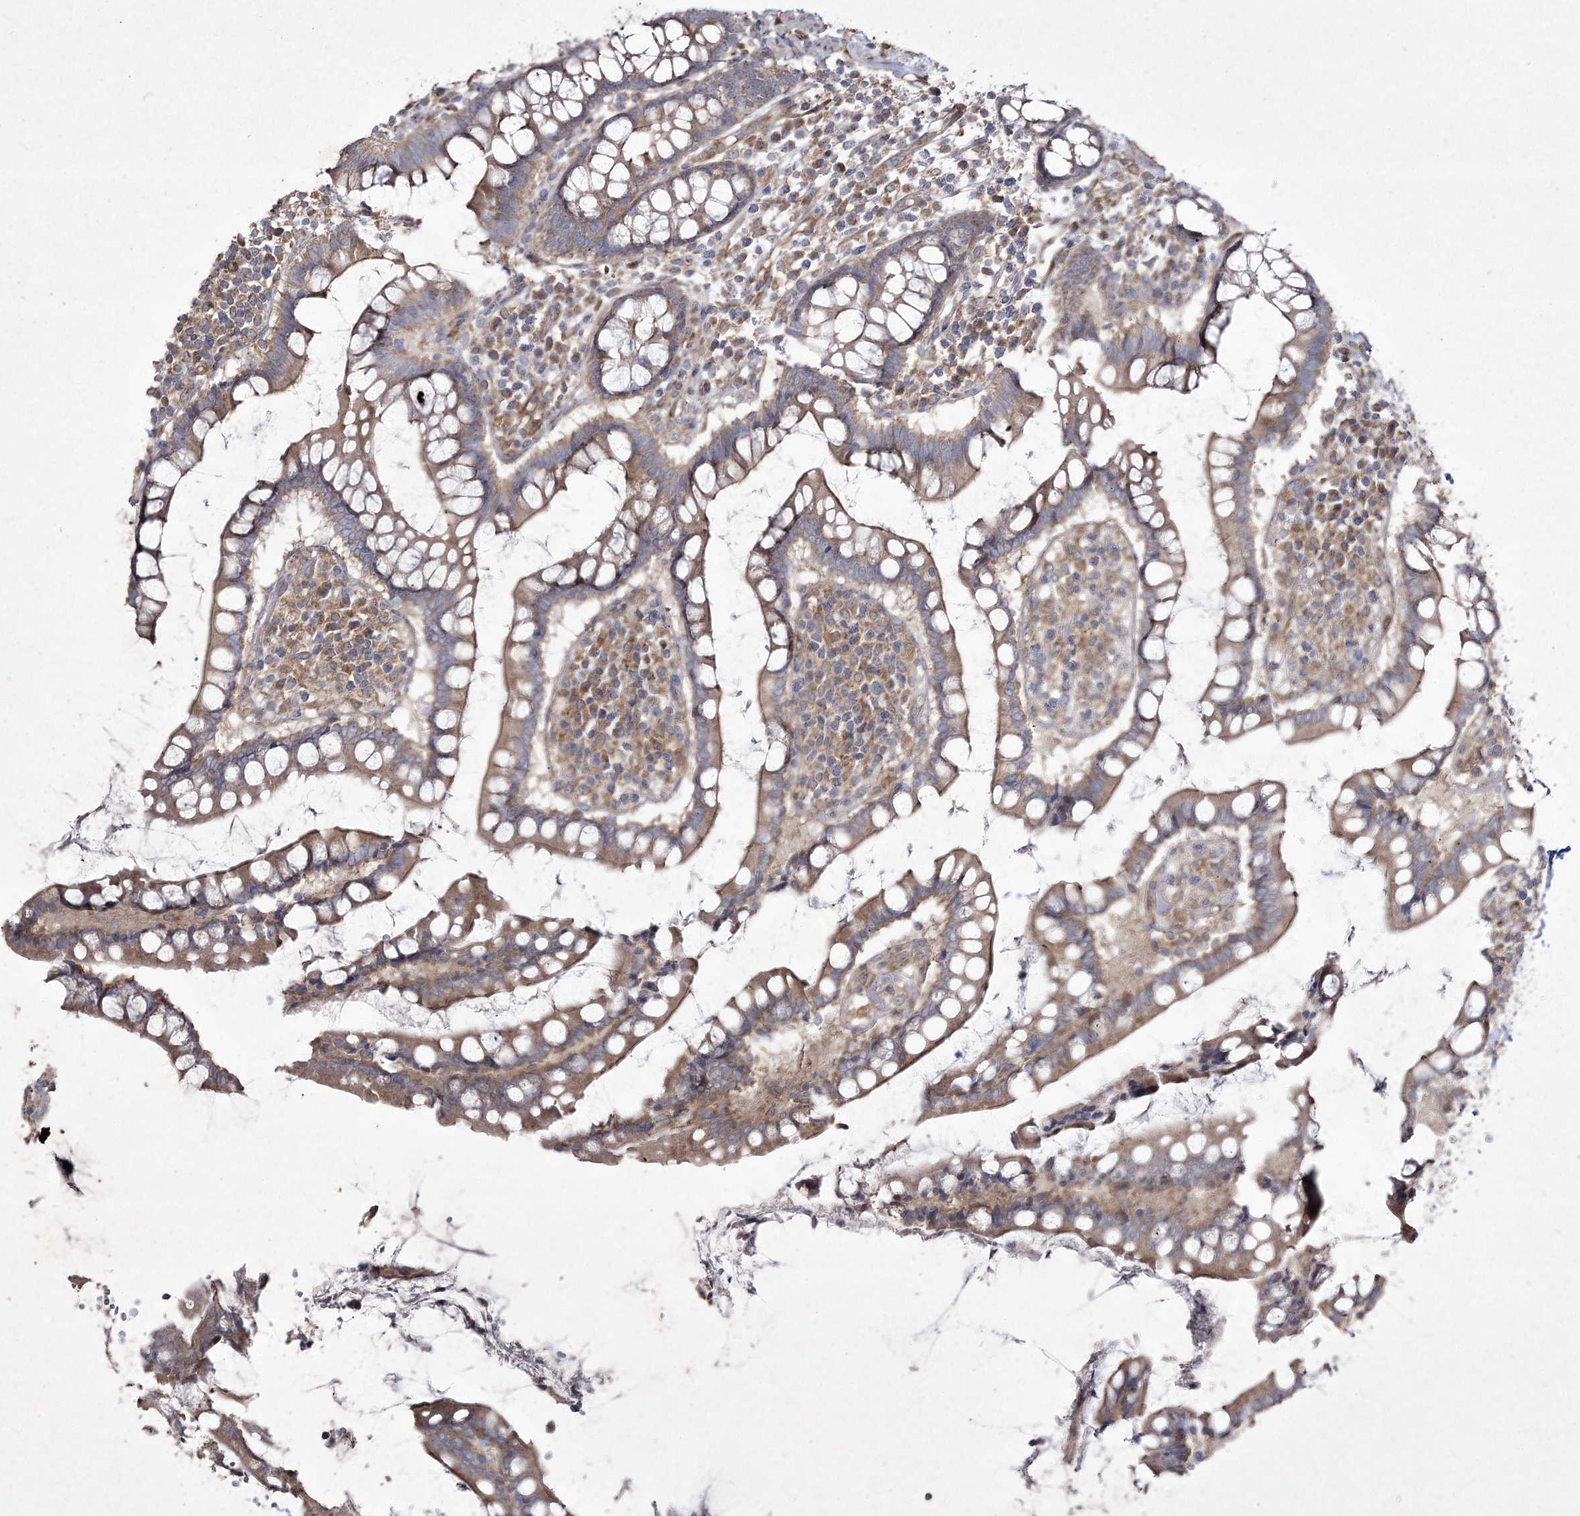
{"staining": {"intensity": "weak", "quantity": ">75%", "location": "cytoplasmic/membranous"}, "tissue": "colon", "cell_type": "Endothelial cells", "image_type": "normal", "snomed": [{"axis": "morphology", "description": "Normal tissue, NOS"}, {"axis": "topography", "description": "Colon"}], "caption": "Colon stained with a brown dye demonstrates weak cytoplasmic/membranous positive positivity in approximately >75% of endothelial cells.", "gene": "SH3TC1", "patient": {"sex": "female", "age": 79}}